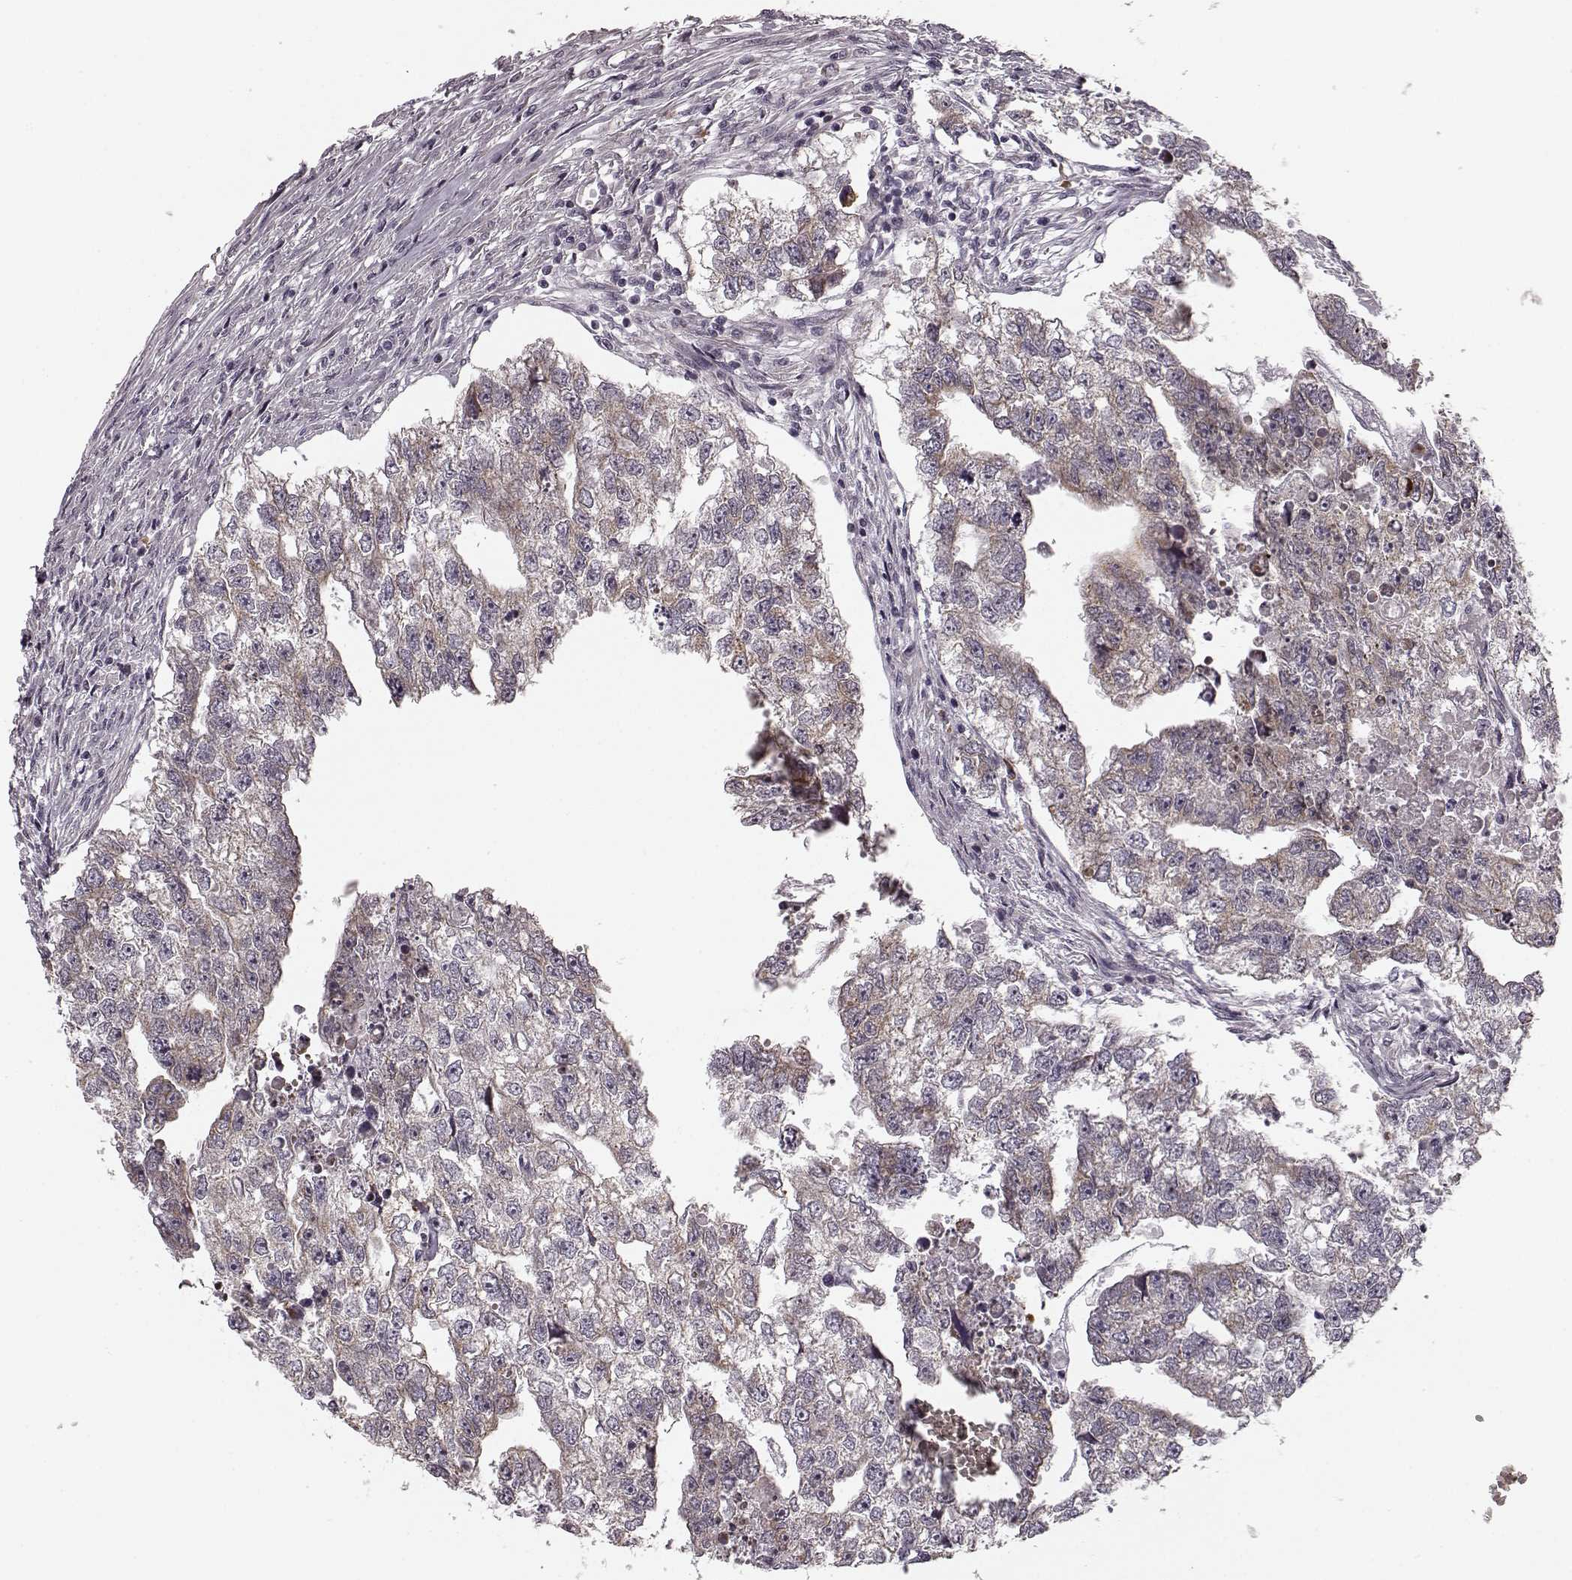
{"staining": {"intensity": "moderate", "quantity": "25%-75%", "location": "cytoplasmic/membranous"}, "tissue": "testis cancer", "cell_type": "Tumor cells", "image_type": "cancer", "snomed": [{"axis": "morphology", "description": "Carcinoma, Embryonal, NOS"}, {"axis": "morphology", "description": "Teratoma, malignant, NOS"}, {"axis": "topography", "description": "Testis"}], "caption": "Immunohistochemical staining of testis cancer (malignant teratoma) displays medium levels of moderate cytoplasmic/membranous protein expression in about 25%-75% of tumor cells.", "gene": "FAM234B", "patient": {"sex": "male", "age": 44}}